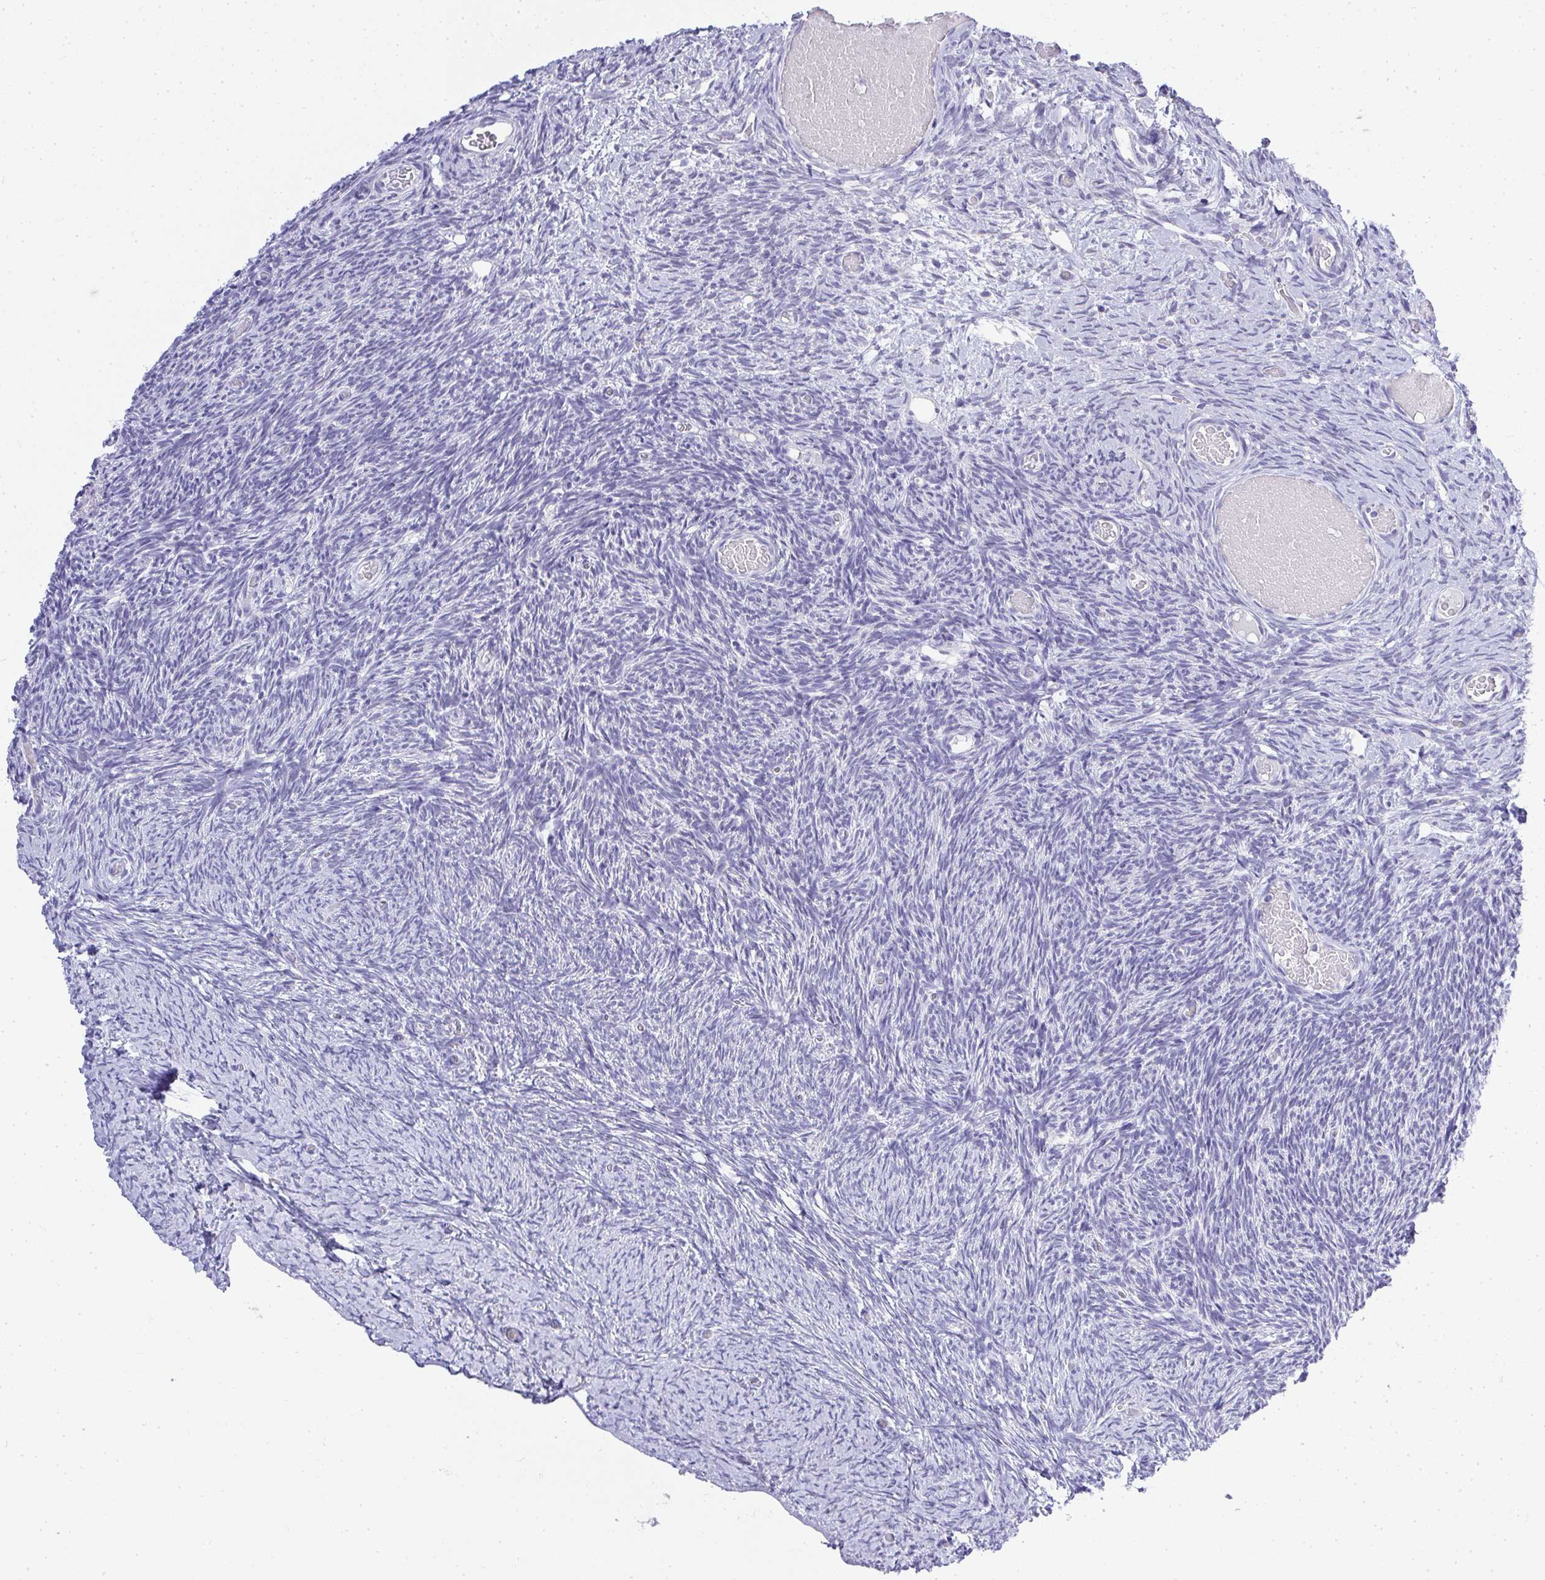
{"staining": {"intensity": "negative", "quantity": "none", "location": "none"}, "tissue": "ovary", "cell_type": "Follicle cells", "image_type": "normal", "snomed": [{"axis": "morphology", "description": "Normal tissue, NOS"}, {"axis": "topography", "description": "Ovary"}], "caption": "There is no significant expression in follicle cells of ovary. (DAB immunohistochemistry (IHC) visualized using brightfield microscopy, high magnification).", "gene": "PLPPR3", "patient": {"sex": "female", "age": 39}}